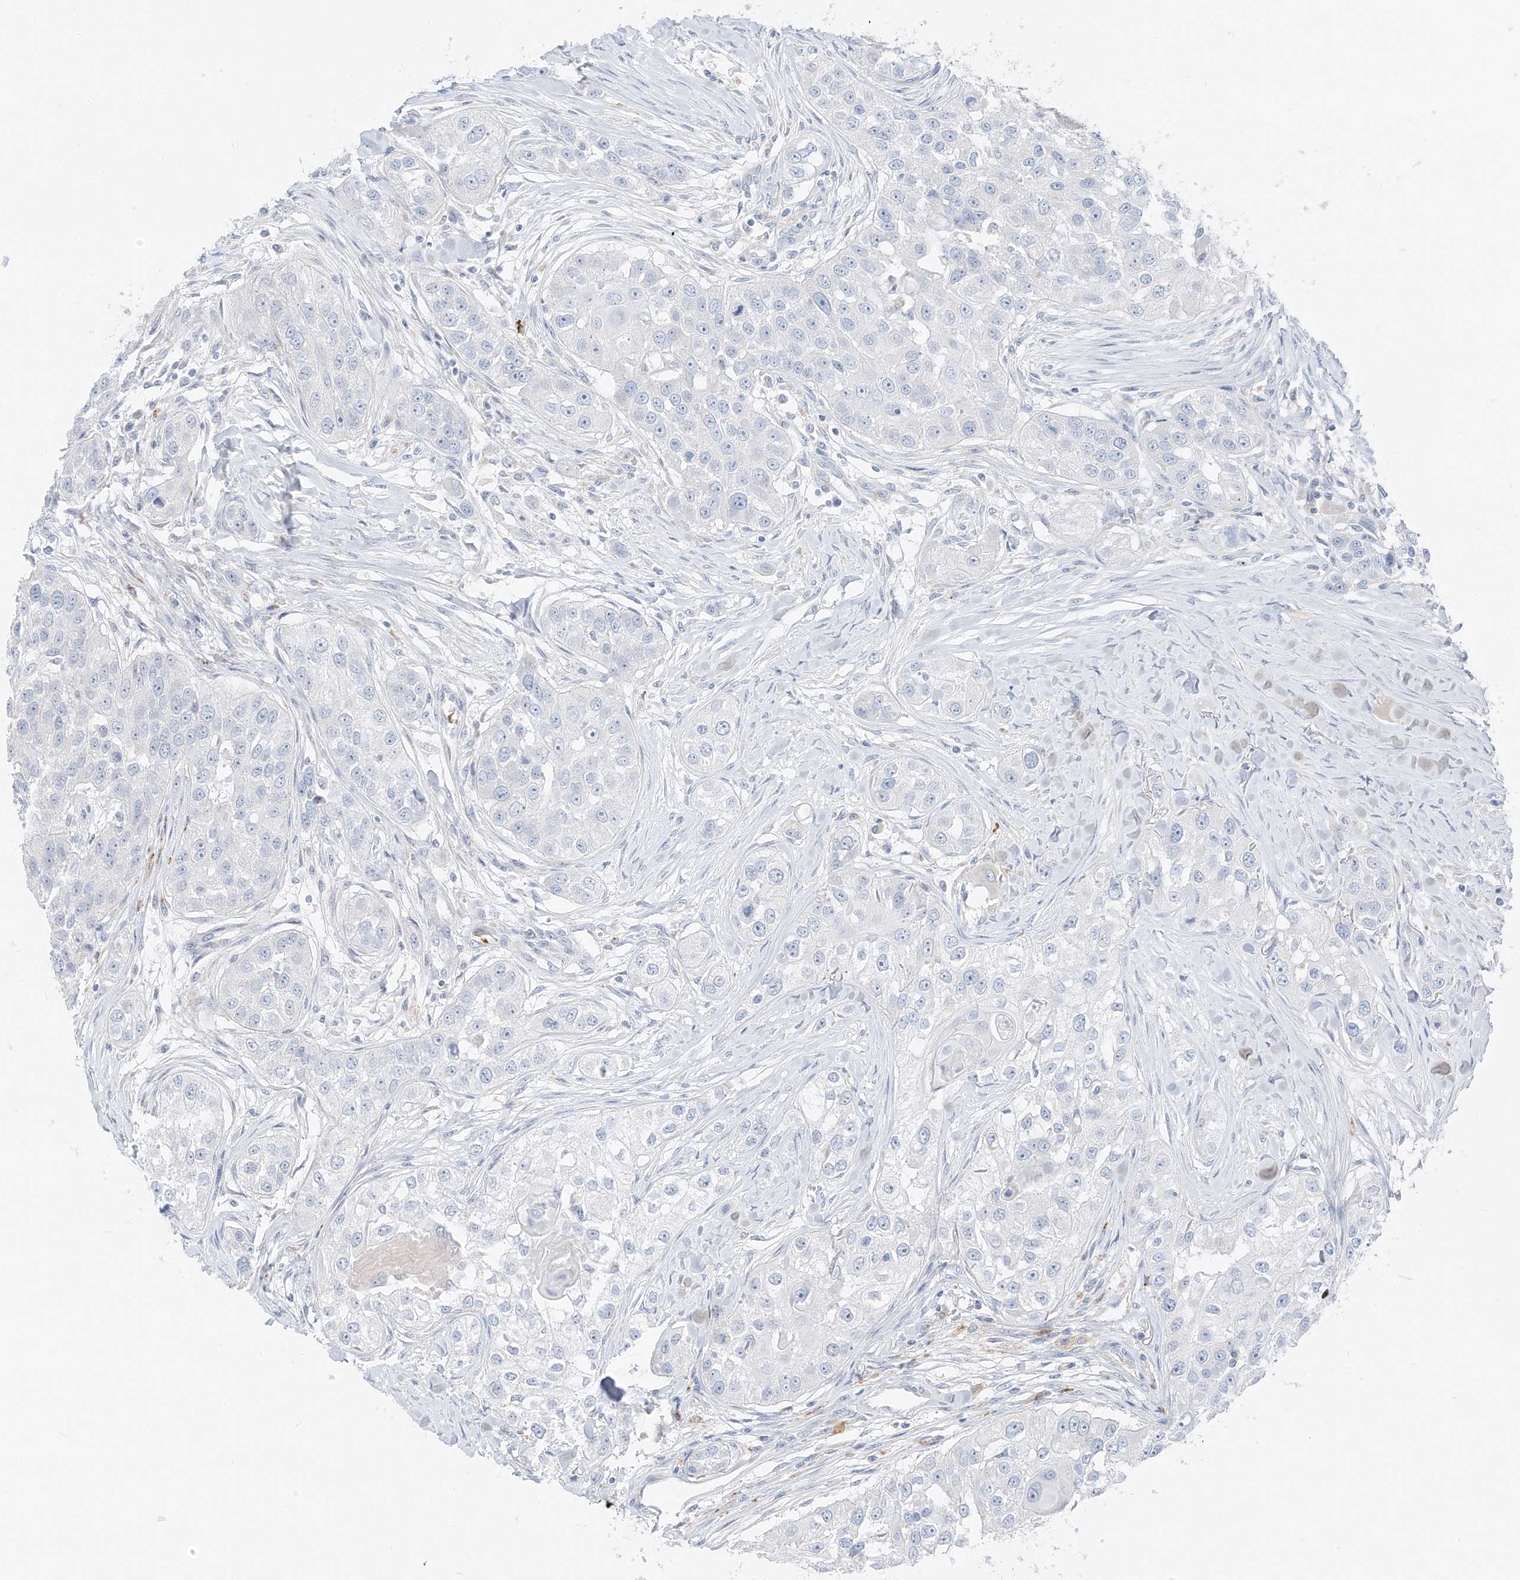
{"staining": {"intensity": "negative", "quantity": "none", "location": "none"}, "tissue": "head and neck cancer", "cell_type": "Tumor cells", "image_type": "cancer", "snomed": [{"axis": "morphology", "description": "Normal tissue, NOS"}, {"axis": "morphology", "description": "Squamous cell carcinoma, NOS"}, {"axis": "topography", "description": "Skeletal muscle"}, {"axis": "topography", "description": "Head-Neck"}], "caption": "A photomicrograph of human squamous cell carcinoma (head and neck) is negative for staining in tumor cells. (DAB (3,3'-diaminobenzidine) immunohistochemistry, high magnification).", "gene": "PGC", "patient": {"sex": "male", "age": 51}}